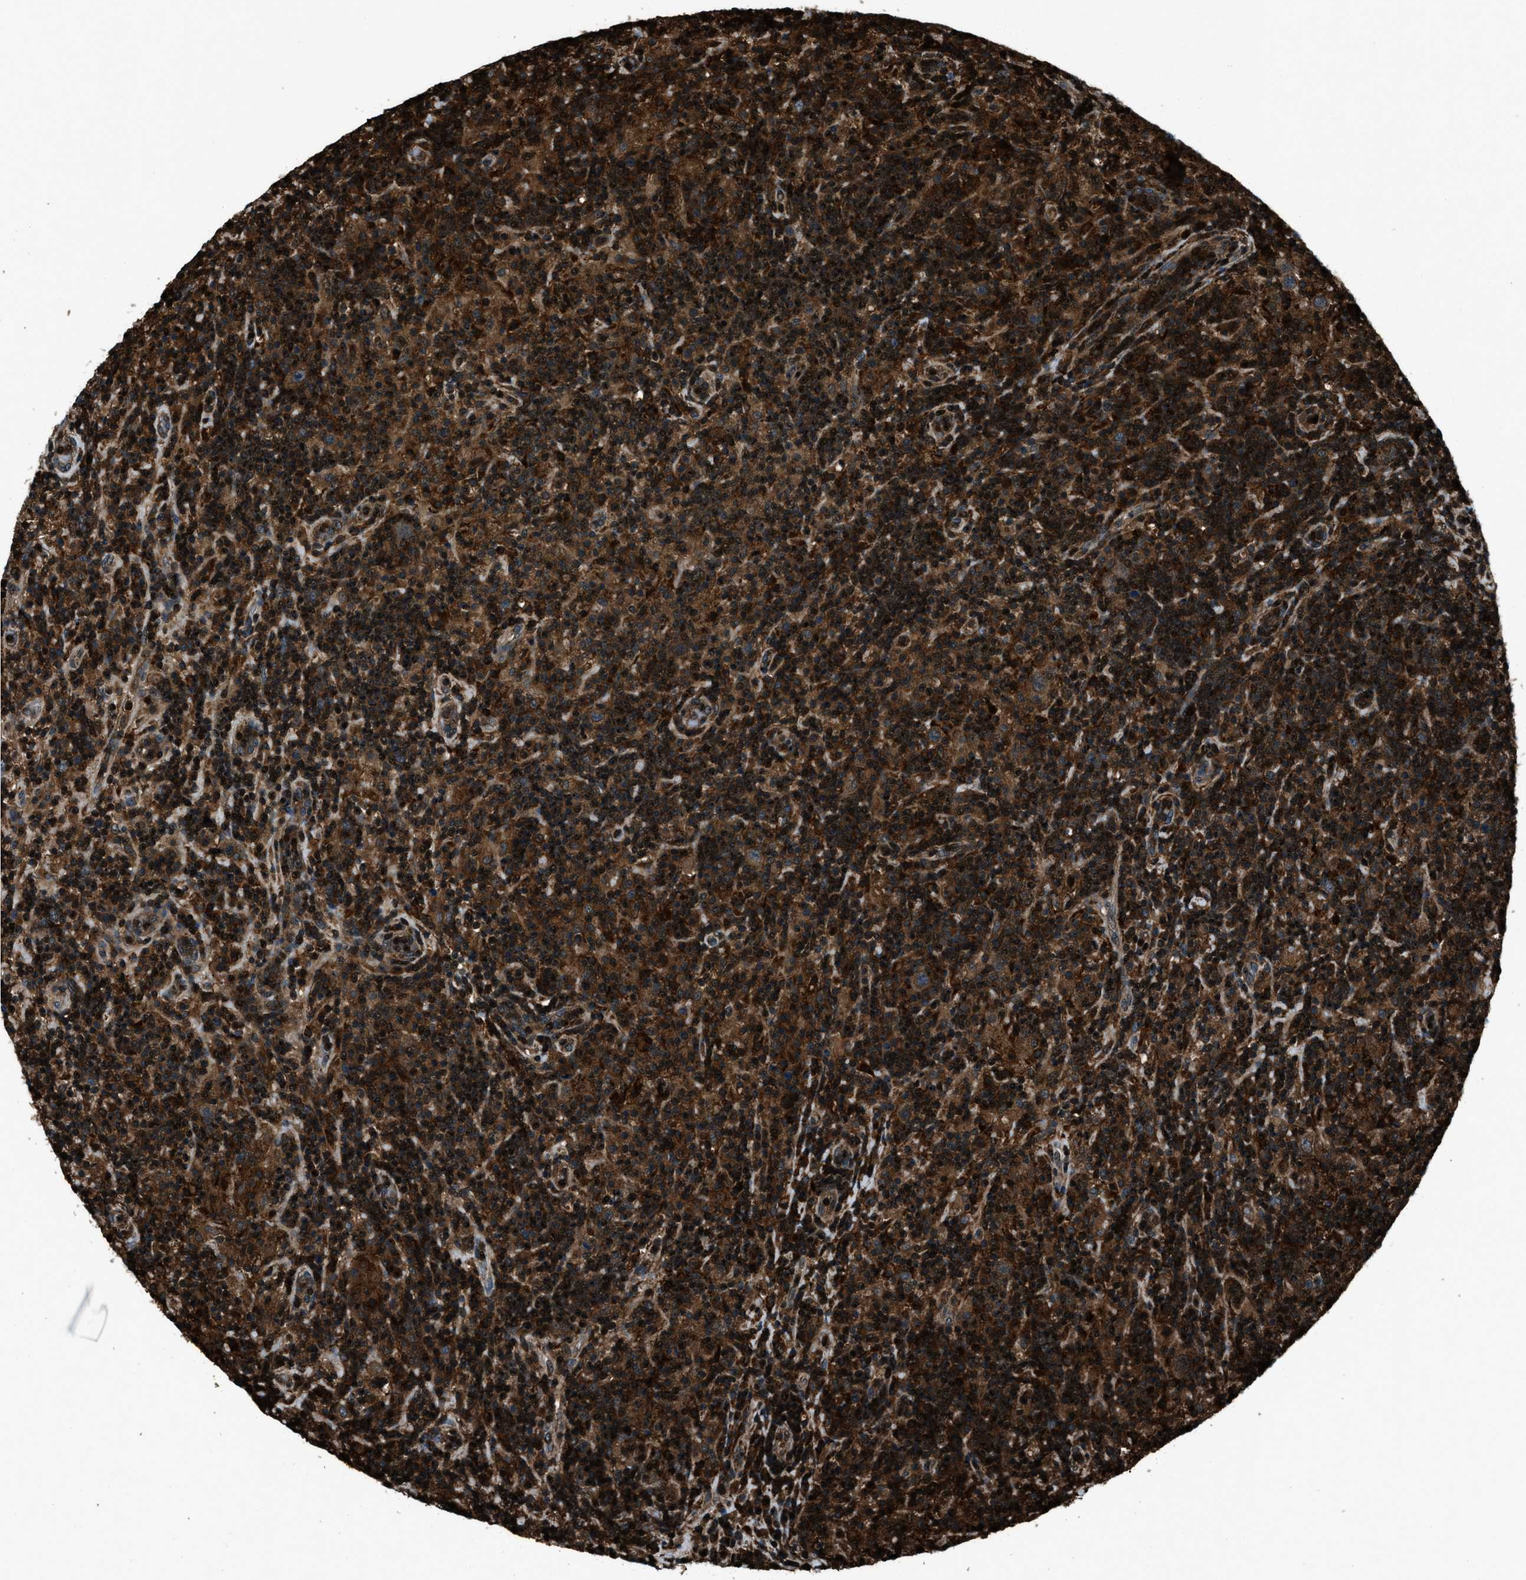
{"staining": {"intensity": "moderate", "quantity": ">75%", "location": "cytoplasmic/membranous"}, "tissue": "lymphoma", "cell_type": "Tumor cells", "image_type": "cancer", "snomed": [{"axis": "morphology", "description": "Hodgkin's disease, NOS"}, {"axis": "topography", "description": "Lymph node"}], "caption": "Immunohistochemistry (IHC) of lymphoma shows medium levels of moderate cytoplasmic/membranous positivity in approximately >75% of tumor cells.", "gene": "SNX30", "patient": {"sex": "male", "age": 70}}